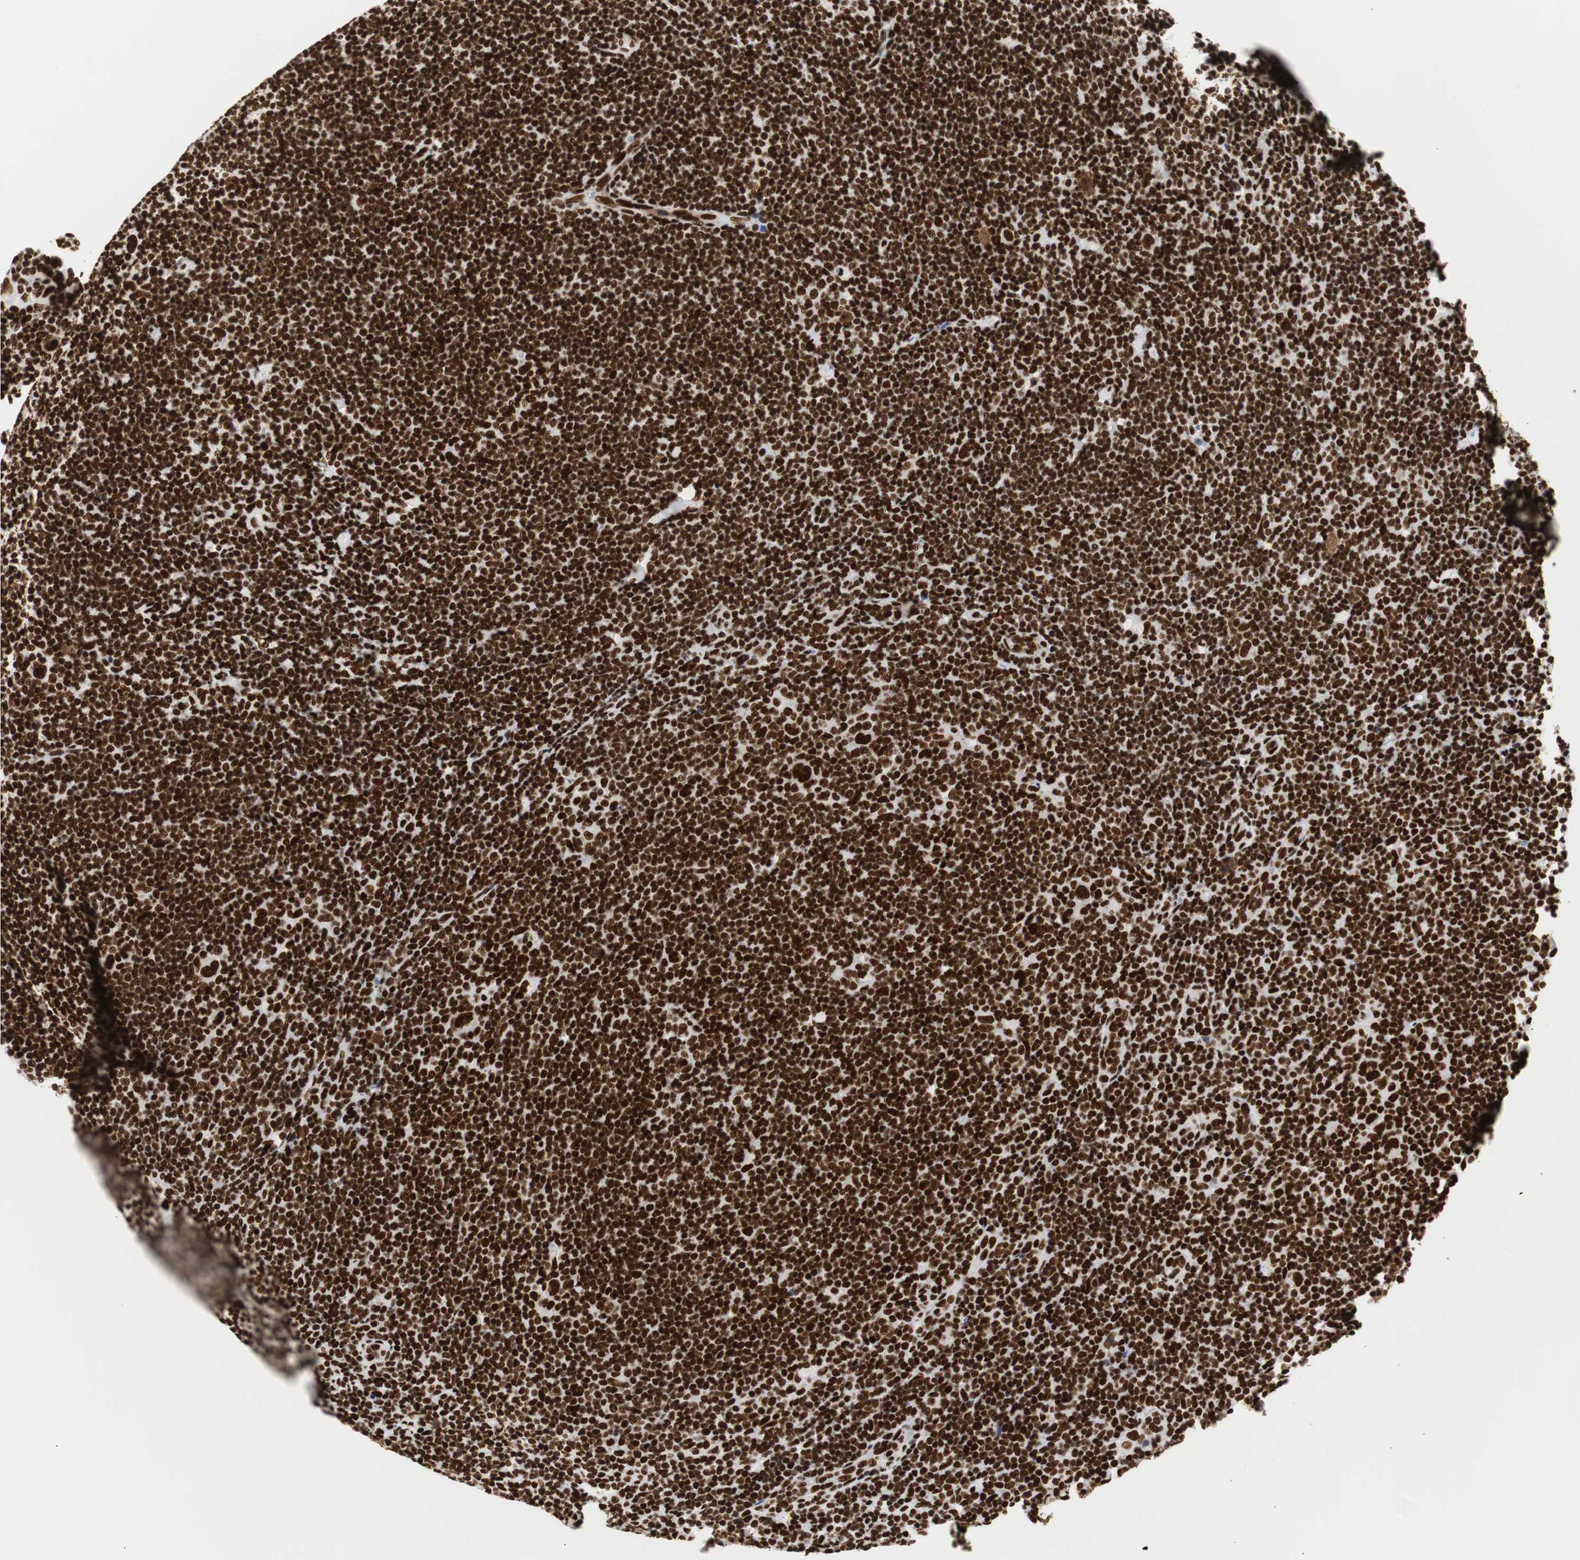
{"staining": {"intensity": "strong", "quantity": ">75%", "location": "nuclear"}, "tissue": "lymphoma", "cell_type": "Tumor cells", "image_type": "cancer", "snomed": [{"axis": "morphology", "description": "Hodgkin's disease, NOS"}, {"axis": "topography", "description": "Lymph node"}], "caption": "Brown immunohistochemical staining in lymphoma displays strong nuclear expression in approximately >75% of tumor cells.", "gene": "HNRNPH2", "patient": {"sex": "female", "age": 57}}